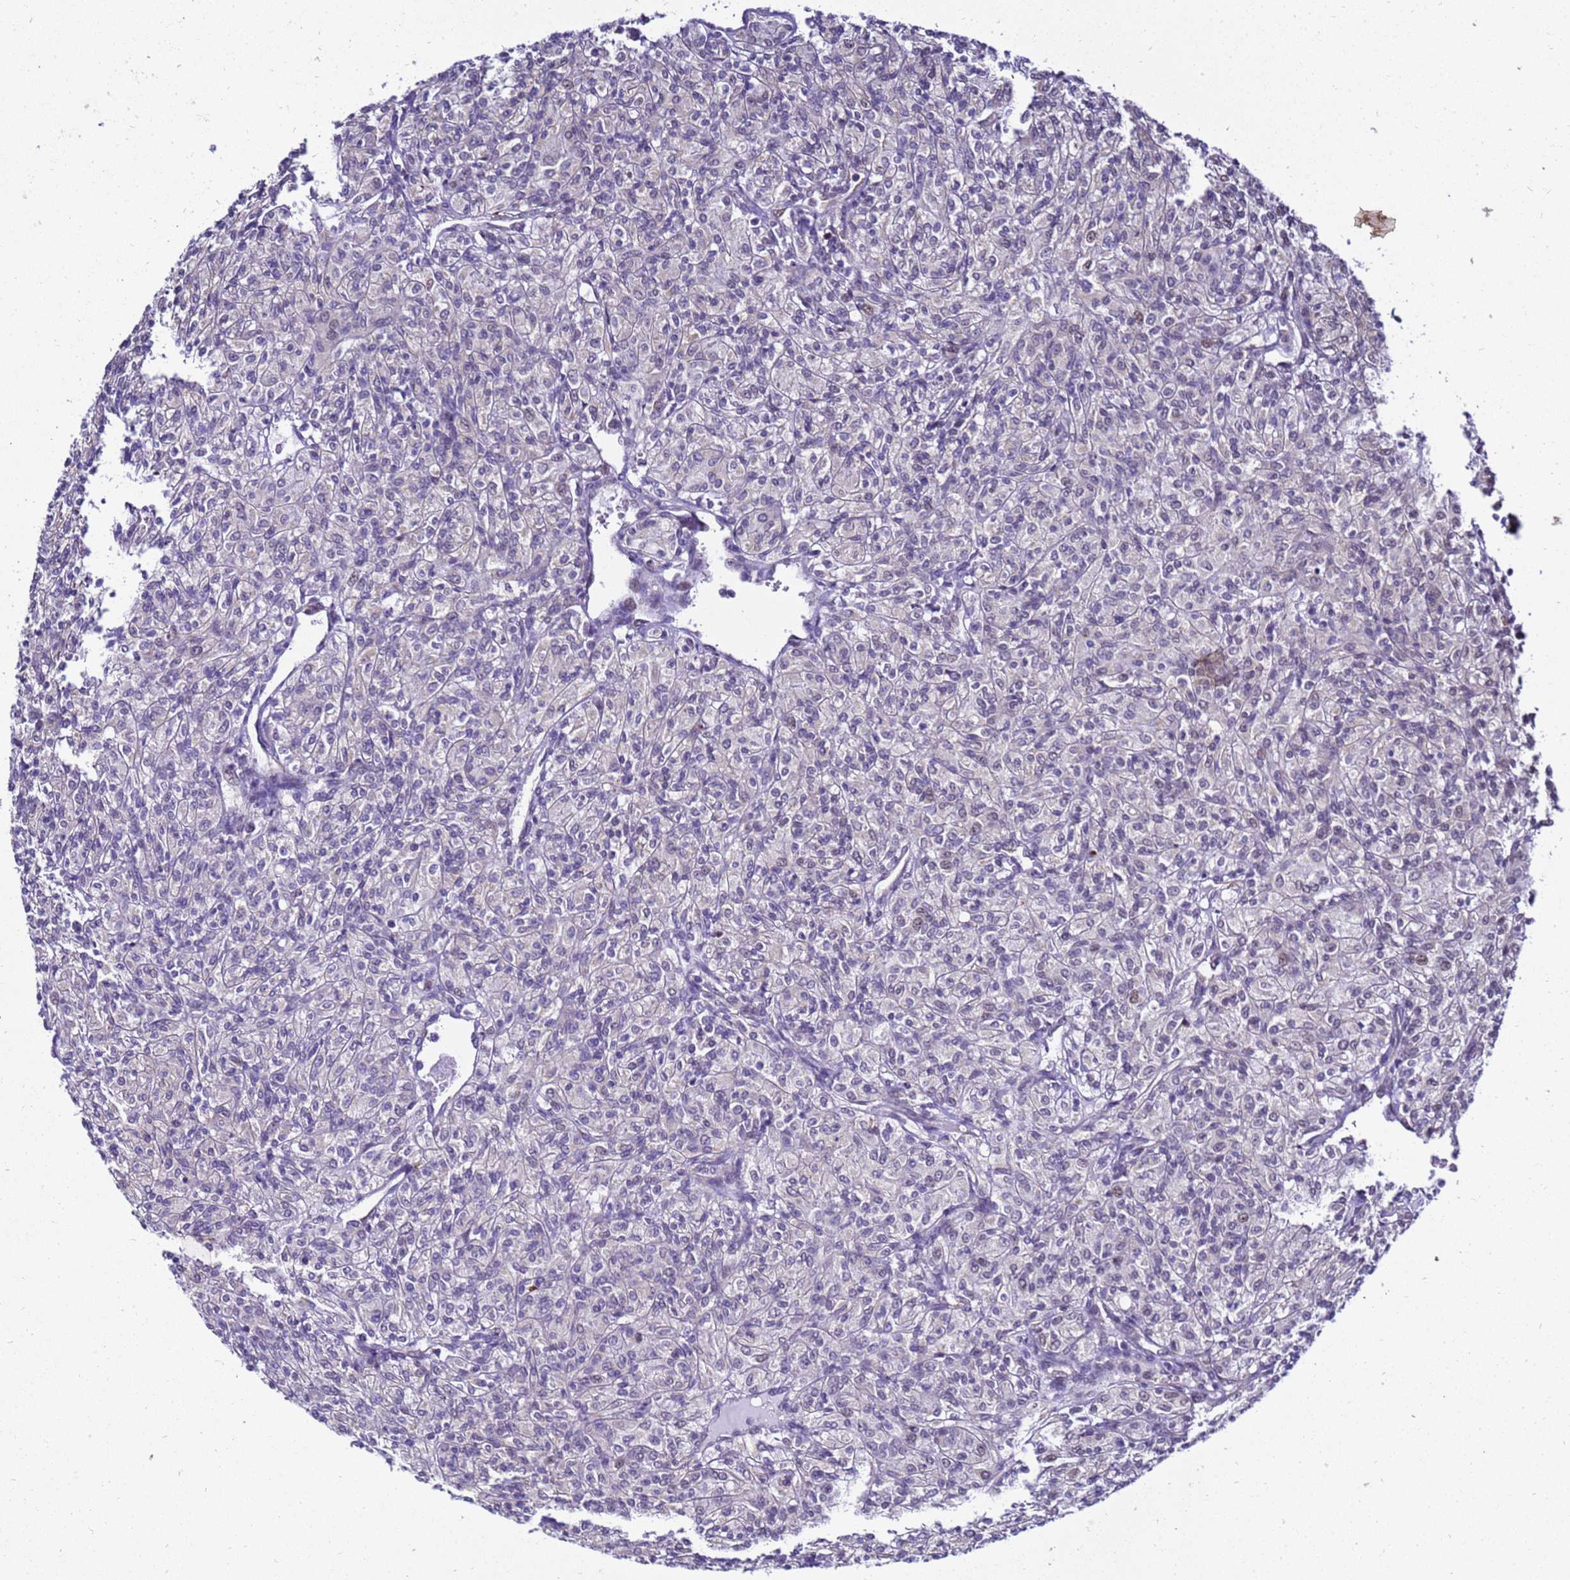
{"staining": {"intensity": "negative", "quantity": "none", "location": "none"}, "tissue": "renal cancer", "cell_type": "Tumor cells", "image_type": "cancer", "snomed": [{"axis": "morphology", "description": "Adenocarcinoma, NOS"}, {"axis": "topography", "description": "Kidney"}], "caption": "Histopathology image shows no protein staining in tumor cells of renal cancer (adenocarcinoma) tissue.", "gene": "SMN1", "patient": {"sex": "male", "age": 77}}